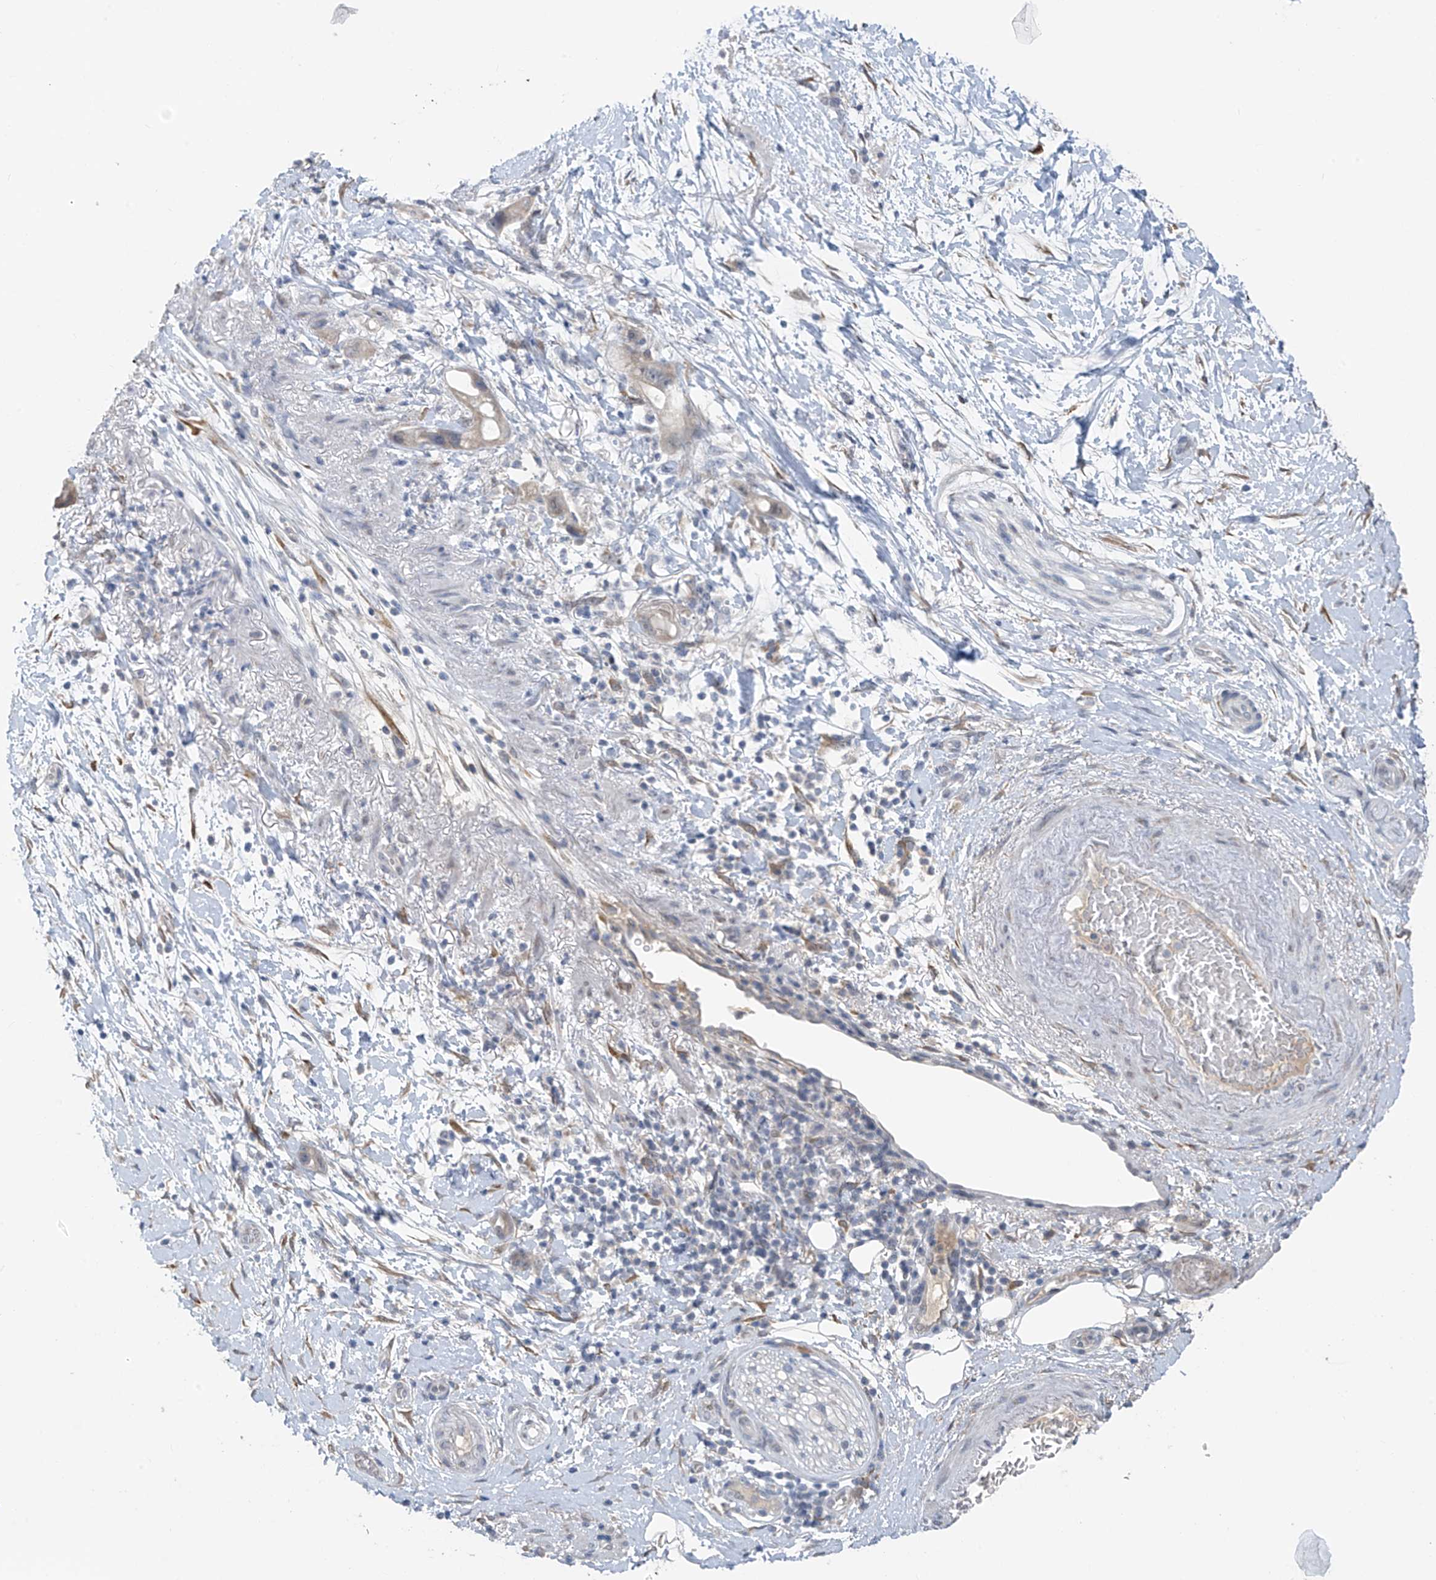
{"staining": {"intensity": "negative", "quantity": "none", "location": "none"}, "tissue": "pancreatic cancer", "cell_type": "Tumor cells", "image_type": "cancer", "snomed": [{"axis": "morphology", "description": "Normal tissue, NOS"}, {"axis": "morphology", "description": "Adenocarcinoma, NOS"}, {"axis": "topography", "description": "Pancreas"}], "caption": "The immunohistochemistry histopathology image has no significant positivity in tumor cells of pancreatic cancer (adenocarcinoma) tissue.", "gene": "CYP4V2", "patient": {"sex": "female", "age": 68}}